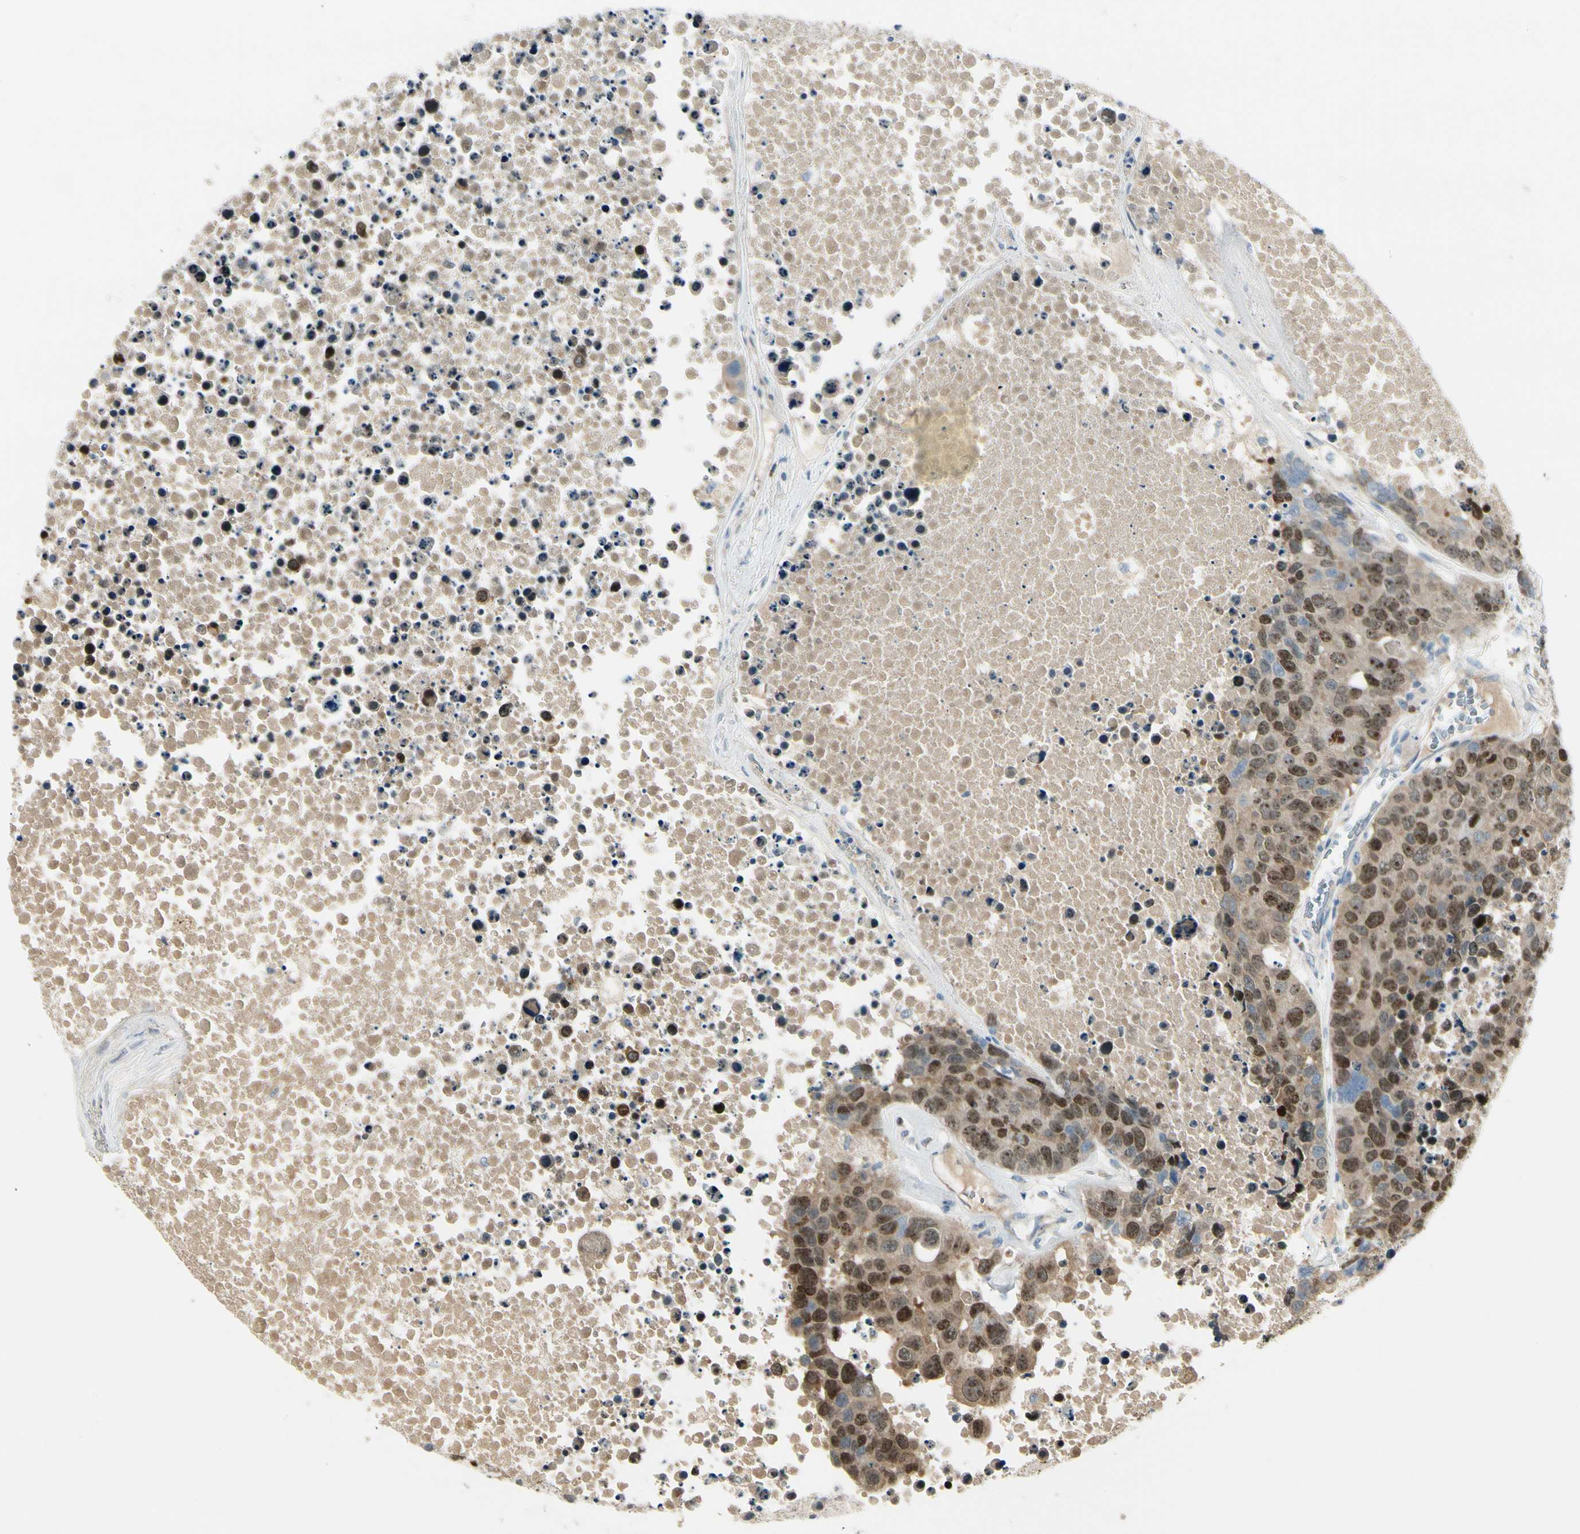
{"staining": {"intensity": "moderate", "quantity": ">75%", "location": "nuclear"}, "tissue": "carcinoid", "cell_type": "Tumor cells", "image_type": "cancer", "snomed": [{"axis": "morphology", "description": "Carcinoid, malignant, NOS"}, {"axis": "topography", "description": "Lung"}], "caption": "Protein staining displays moderate nuclear staining in approximately >75% of tumor cells in carcinoid (malignant).", "gene": "PITX1", "patient": {"sex": "male", "age": 60}}